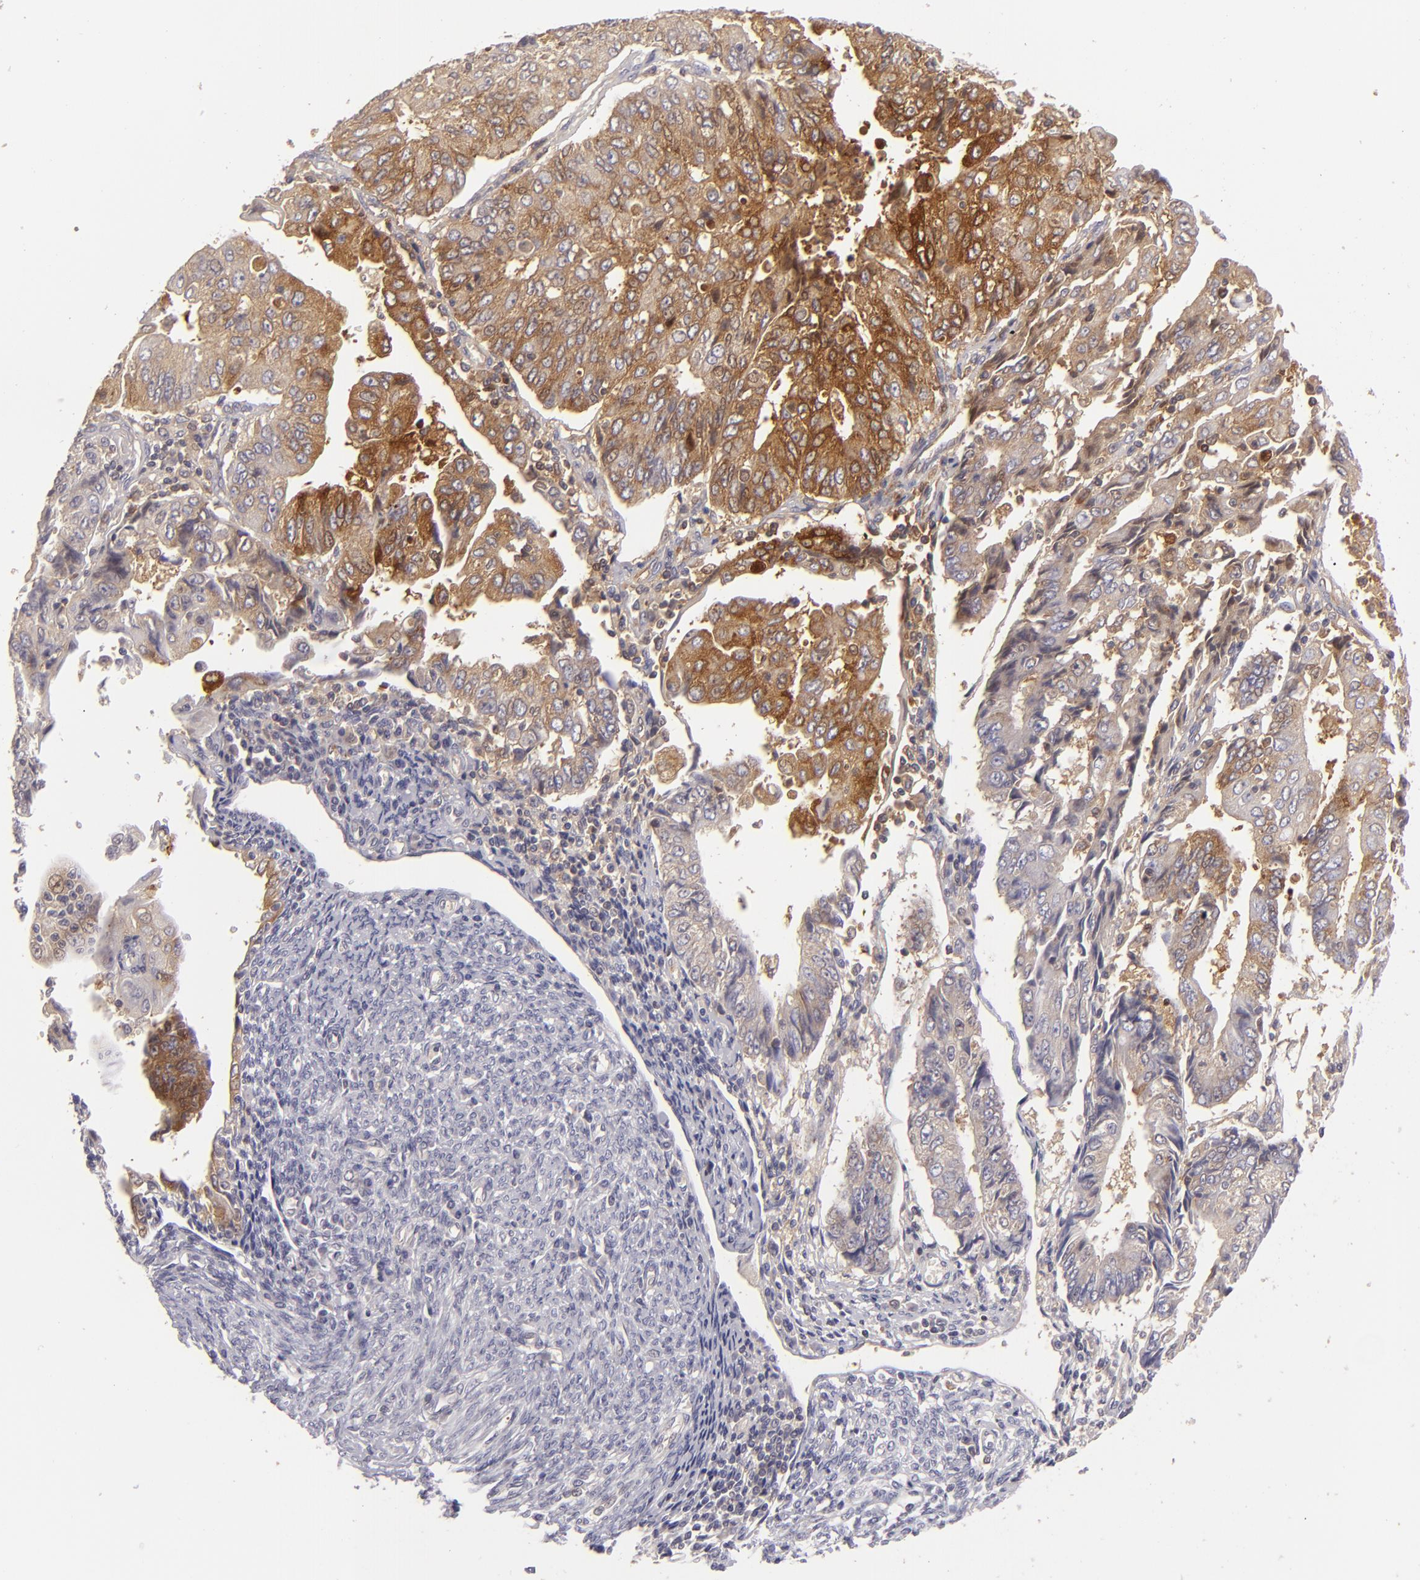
{"staining": {"intensity": "strong", "quantity": ">75%", "location": "cytoplasmic/membranous"}, "tissue": "endometrial cancer", "cell_type": "Tumor cells", "image_type": "cancer", "snomed": [{"axis": "morphology", "description": "Adenocarcinoma, NOS"}, {"axis": "topography", "description": "Endometrium"}], "caption": "Protein staining reveals strong cytoplasmic/membranous positivity in approximately >75% of tumor cells in adenocarcinoma (endometrial). (Stains: DAB (3,3'-diaminobenzidine) in brown, nuclei in blue, Microscopy: brightfield microscopy at high magnification).", "gene": "MMP10", "patient": {"sex": "female", "age": 75}}